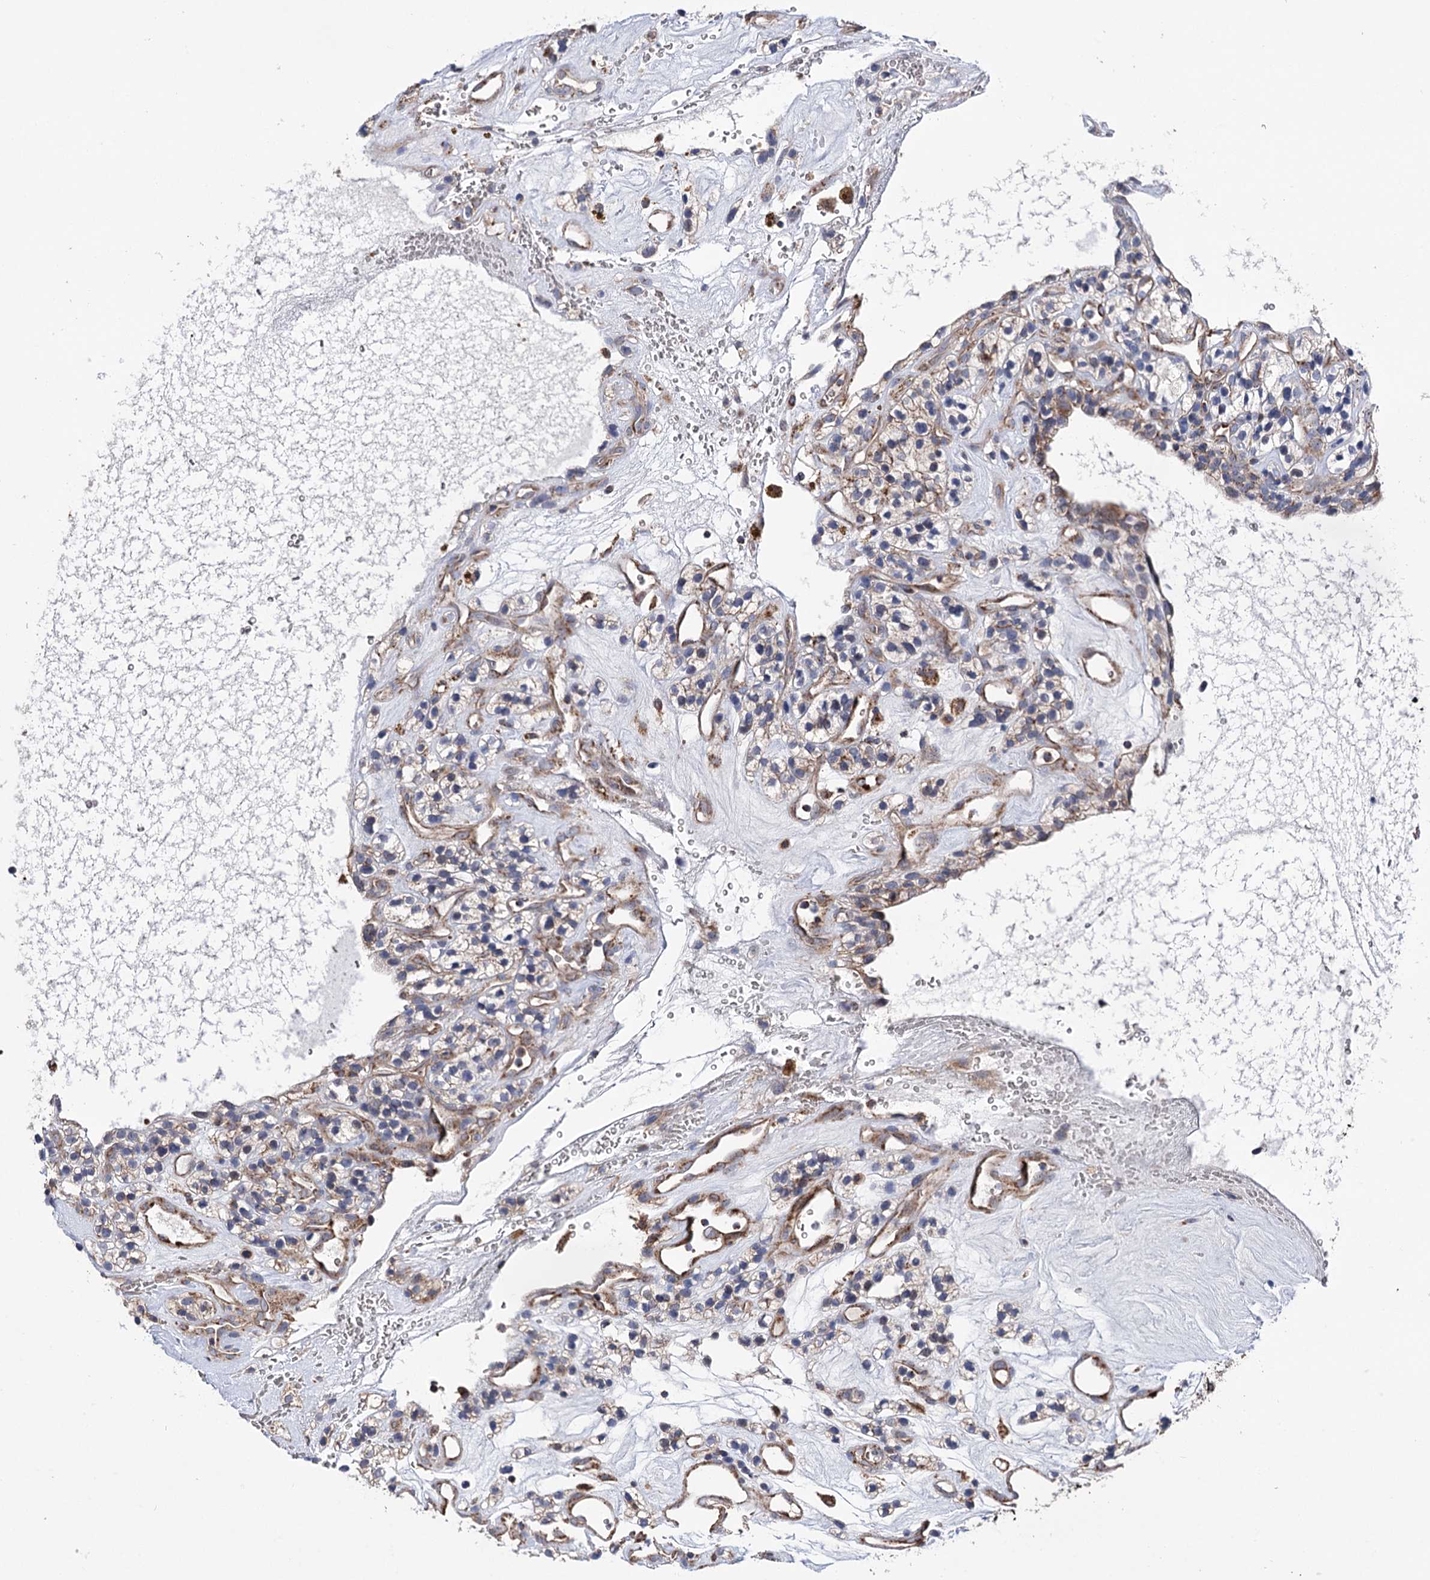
{"staining": {"intensity": "moderate", "quantity": "25%-75%", "location": "cytoplasmic/membranous"}, "tissue": "renal cancer", "cell_type": "Tumor cells", "image_type": "cancer", "snomed": [{"axis": "morphology", "description": "Adenocarcinoma, NOS"}, {"axis": "topography", "description": "Kidney"}], "caption": "About 25%-75% of tumor cells in renal adenocarcinoma show moderate cytoplasmic/membranous protein staining as visualized by brown immunohistochemical staining.", "gene": "SUCLA2", "patient": {"sex": "female", "age": 57}}